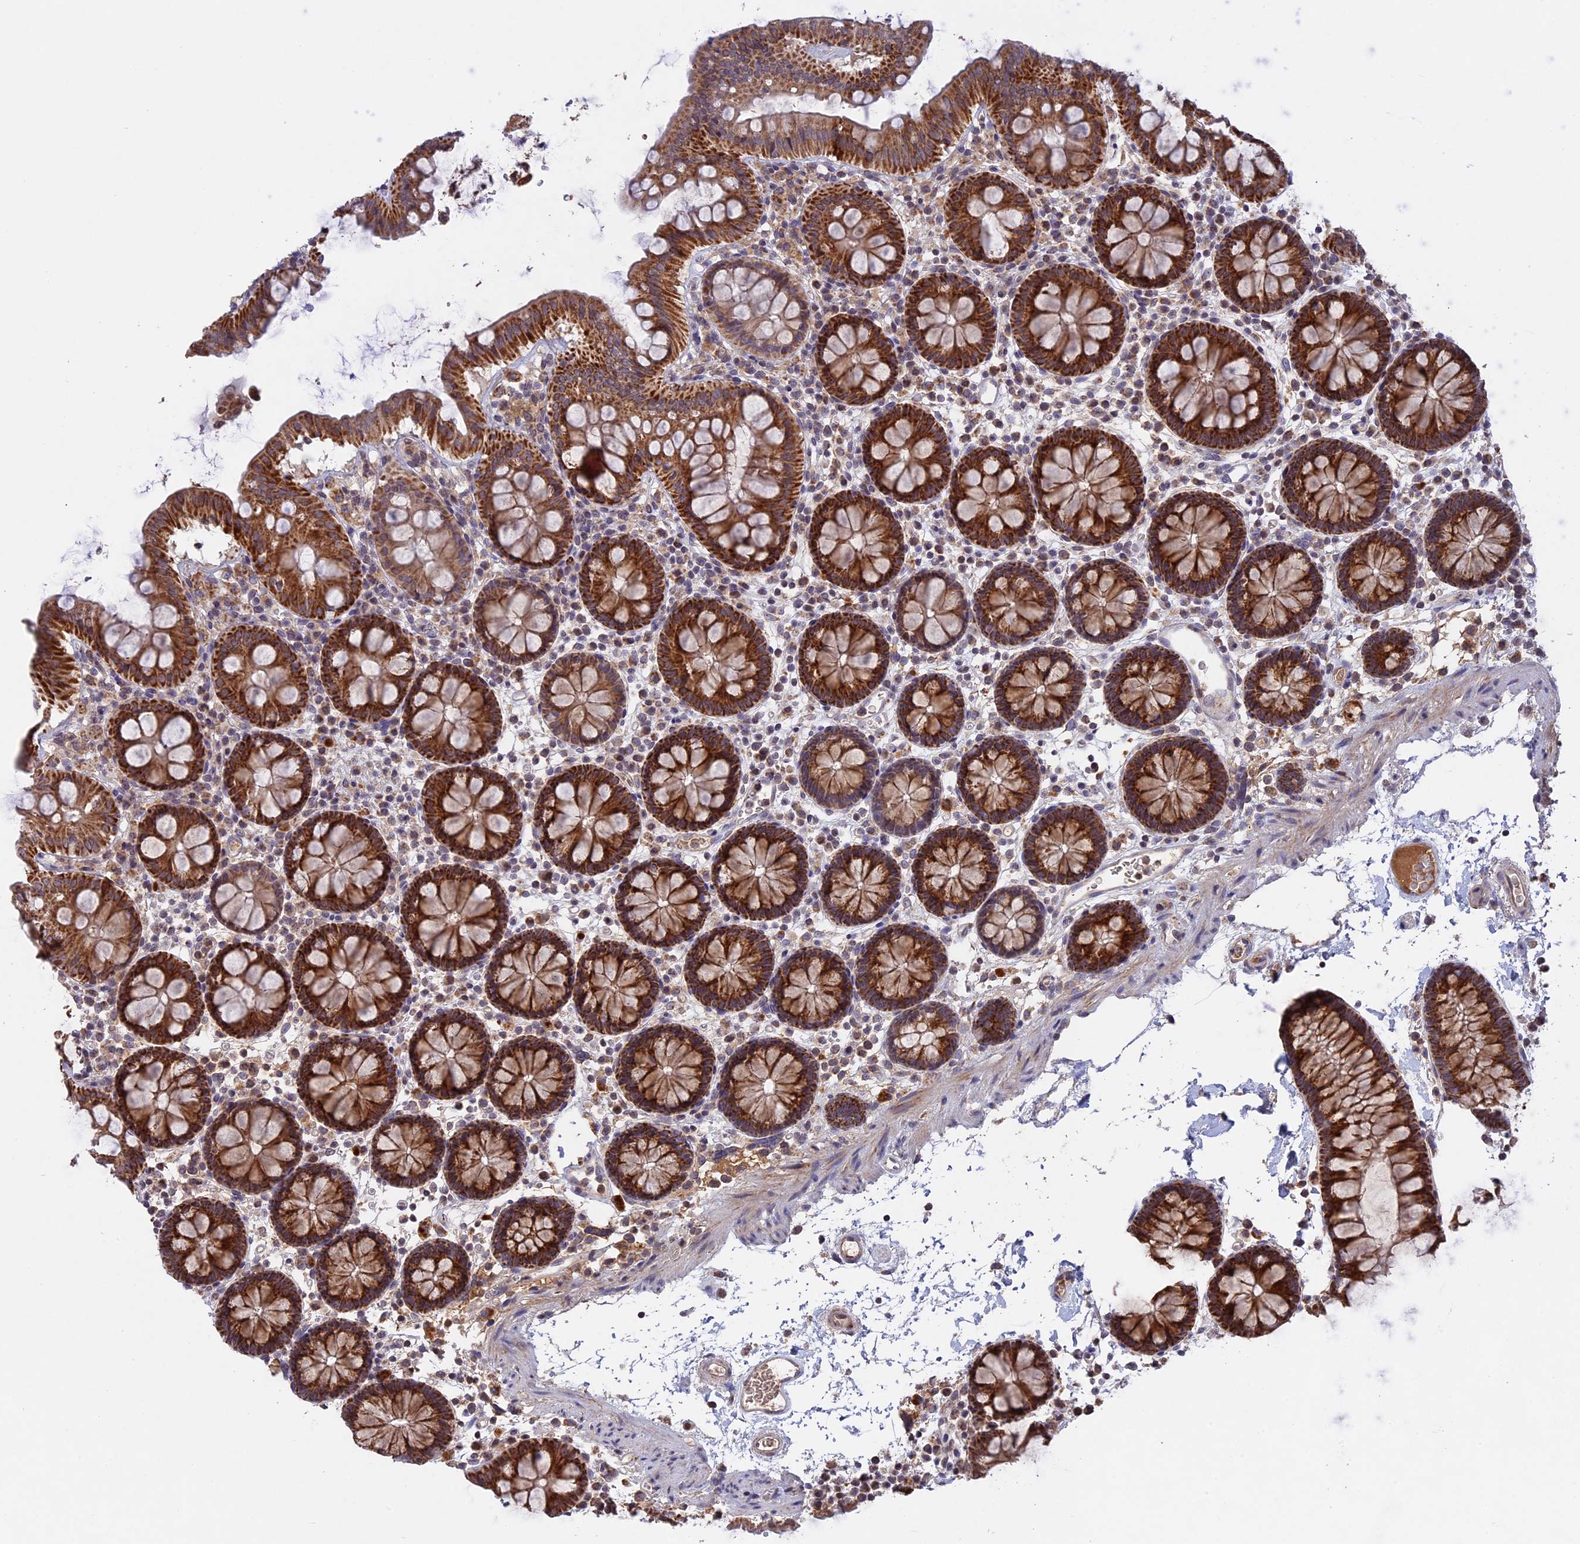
{"staining": {"intensity": "weak", "quantity": ">75%", "location": "cytoplasmic/membranous"}, "tissue": "colon", "cell_type": "Endothelial cells", "image_type": "normal", "snomed": [{"axis": "morphology", "description": "Normal tissue, NOS"}, {"axis": "topography", "description": "Colon"}], "caption": "Endothelial cells display weak cytoplasmic/membranous expression in about >75% of cells in normal colon.", "gene": "MPV17L", "patient": {"sex": "male", "age": 75}}